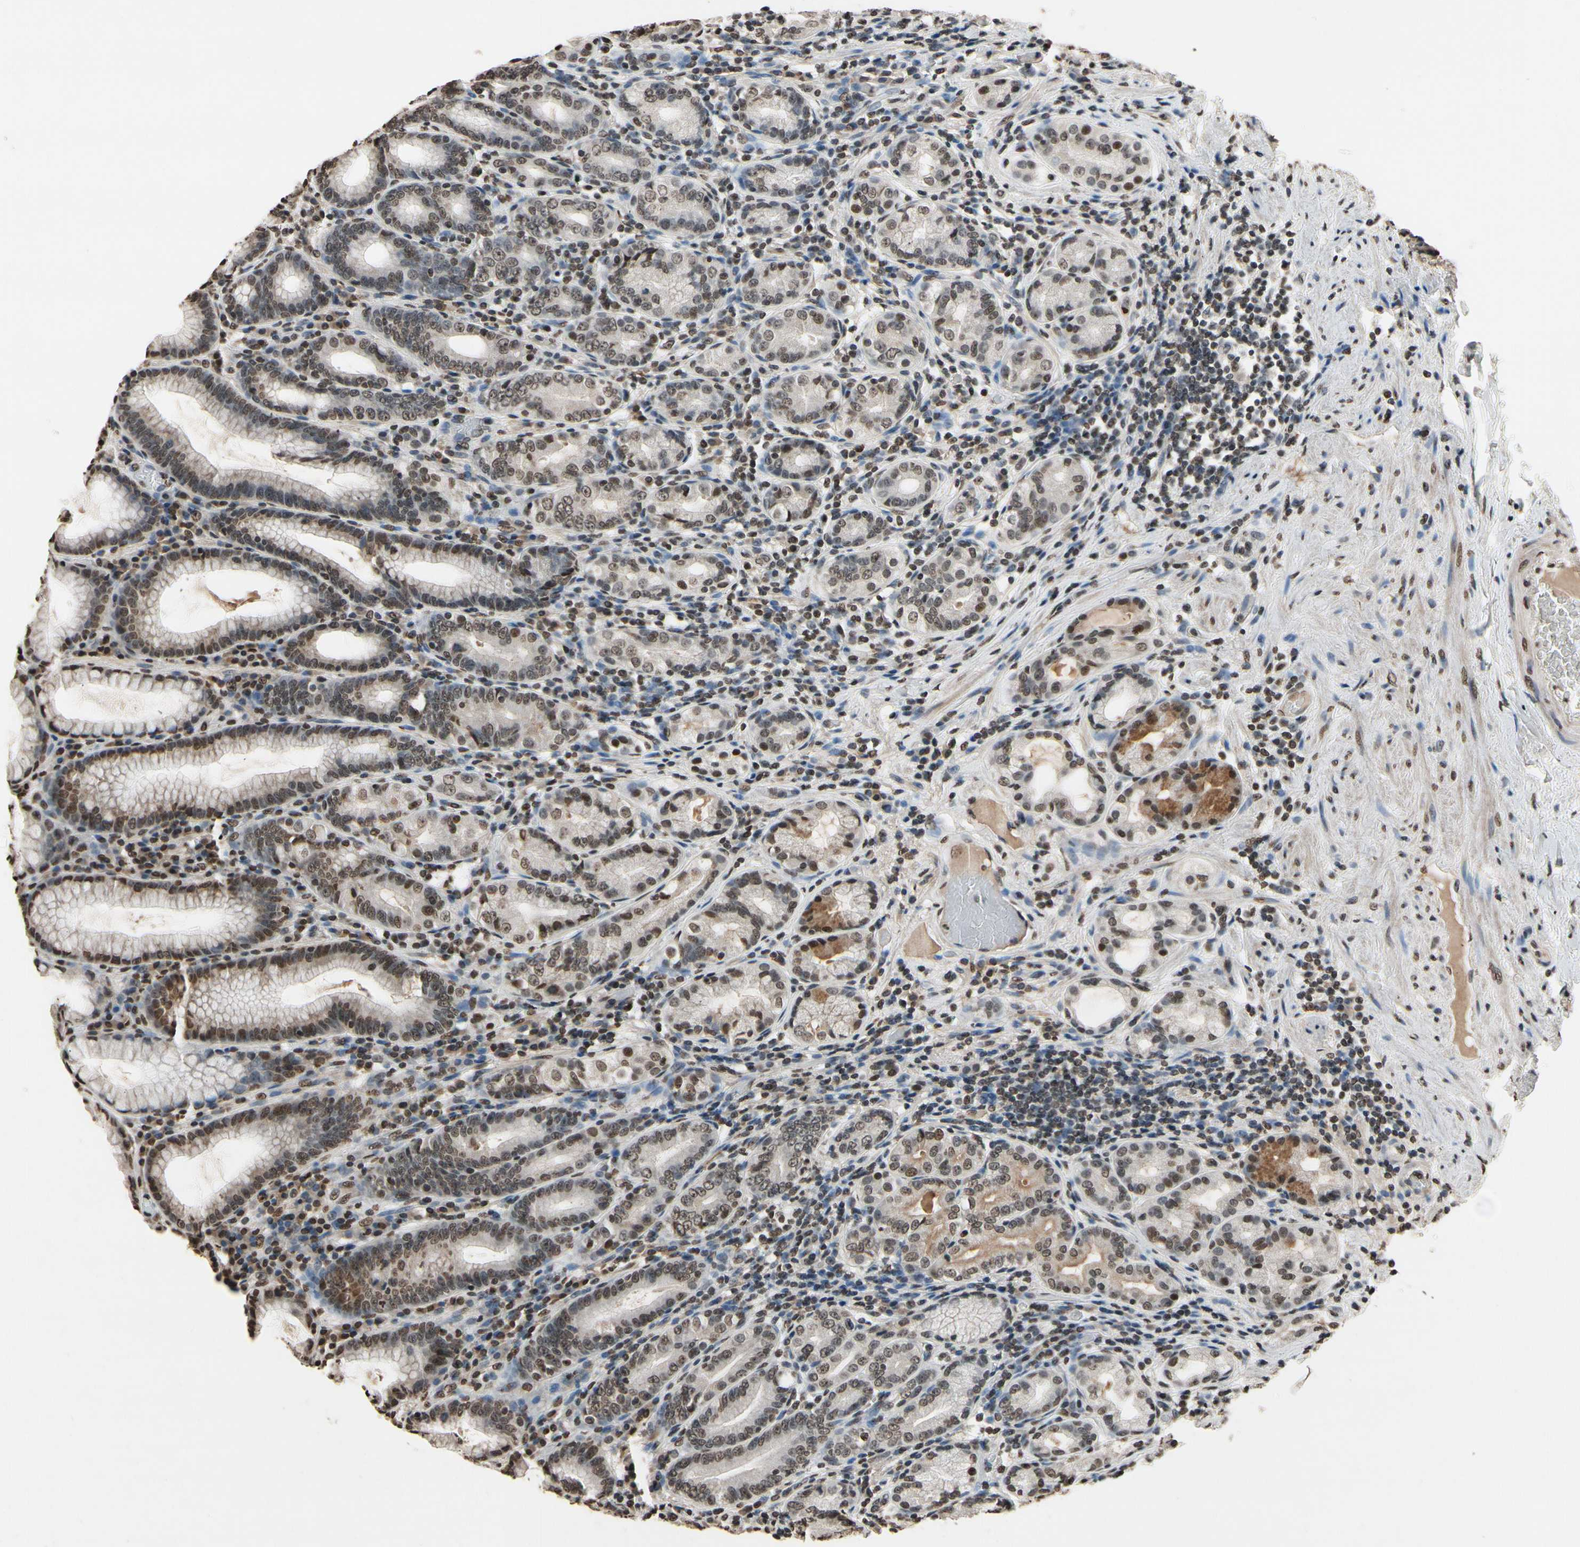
{"staining": {"intensity": "strong", "quantity": ">75%", "location": "cytoplasmic/membranous,nuclear"}, "tissue": "stomach", "cell_type": "Glandular cells", "image_type": "normal", "snomed": [{"axis": "morphology", "description": "Normal tissue, NOS"}, {"axis": "topography", "description": "Stomach, lower"}], "caption": "Strong cytoplasmic/membranous,nuclear positivity for a protein is appreciated in about >75% of glandular cells of normal stomach using IHC.", "gene": "HIPK2", "patient": {"sex": "female", "age": 76}}